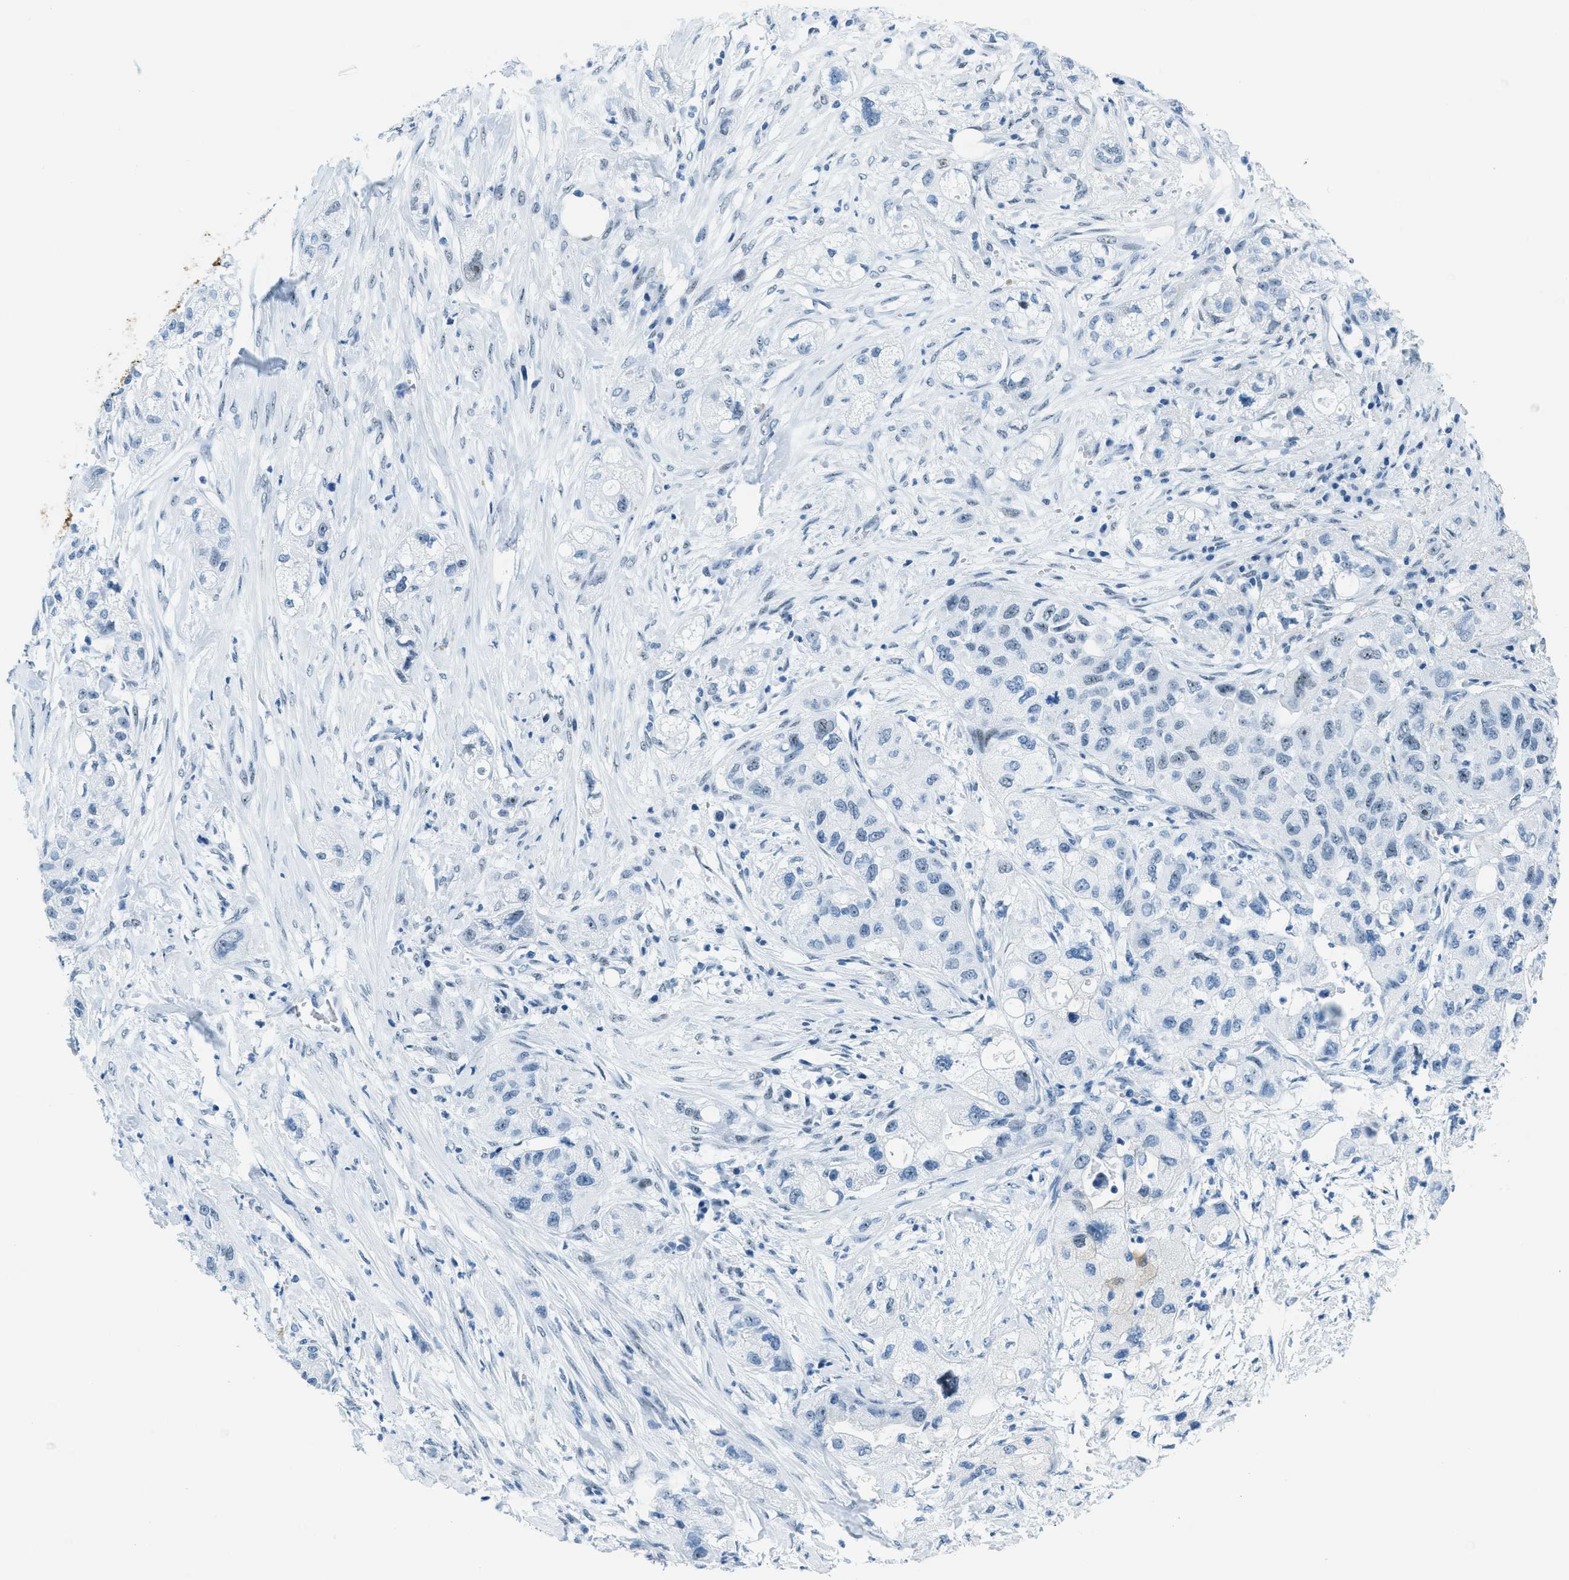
{"staining": {"intensity": "negative", "quantity": "none", "location": "none"}, "tissue": "pancreatic cancer", "cell_type": "Tumor cells", "image_type": "cancer", "snomed": [{"axis": "morphology", "description": "Adenocarcinoma, NOS"}, {"axis": "topography", "description": "Pancreas"}], "caption": "Immunohistochemistry histopathology image of adenocarcinoma (pancreatic) stained for a protein (brown), which reveals no positivity in tumor cells.", "gene": "PLA2G2A", "patient": {"sex": "female", "age": 78}}